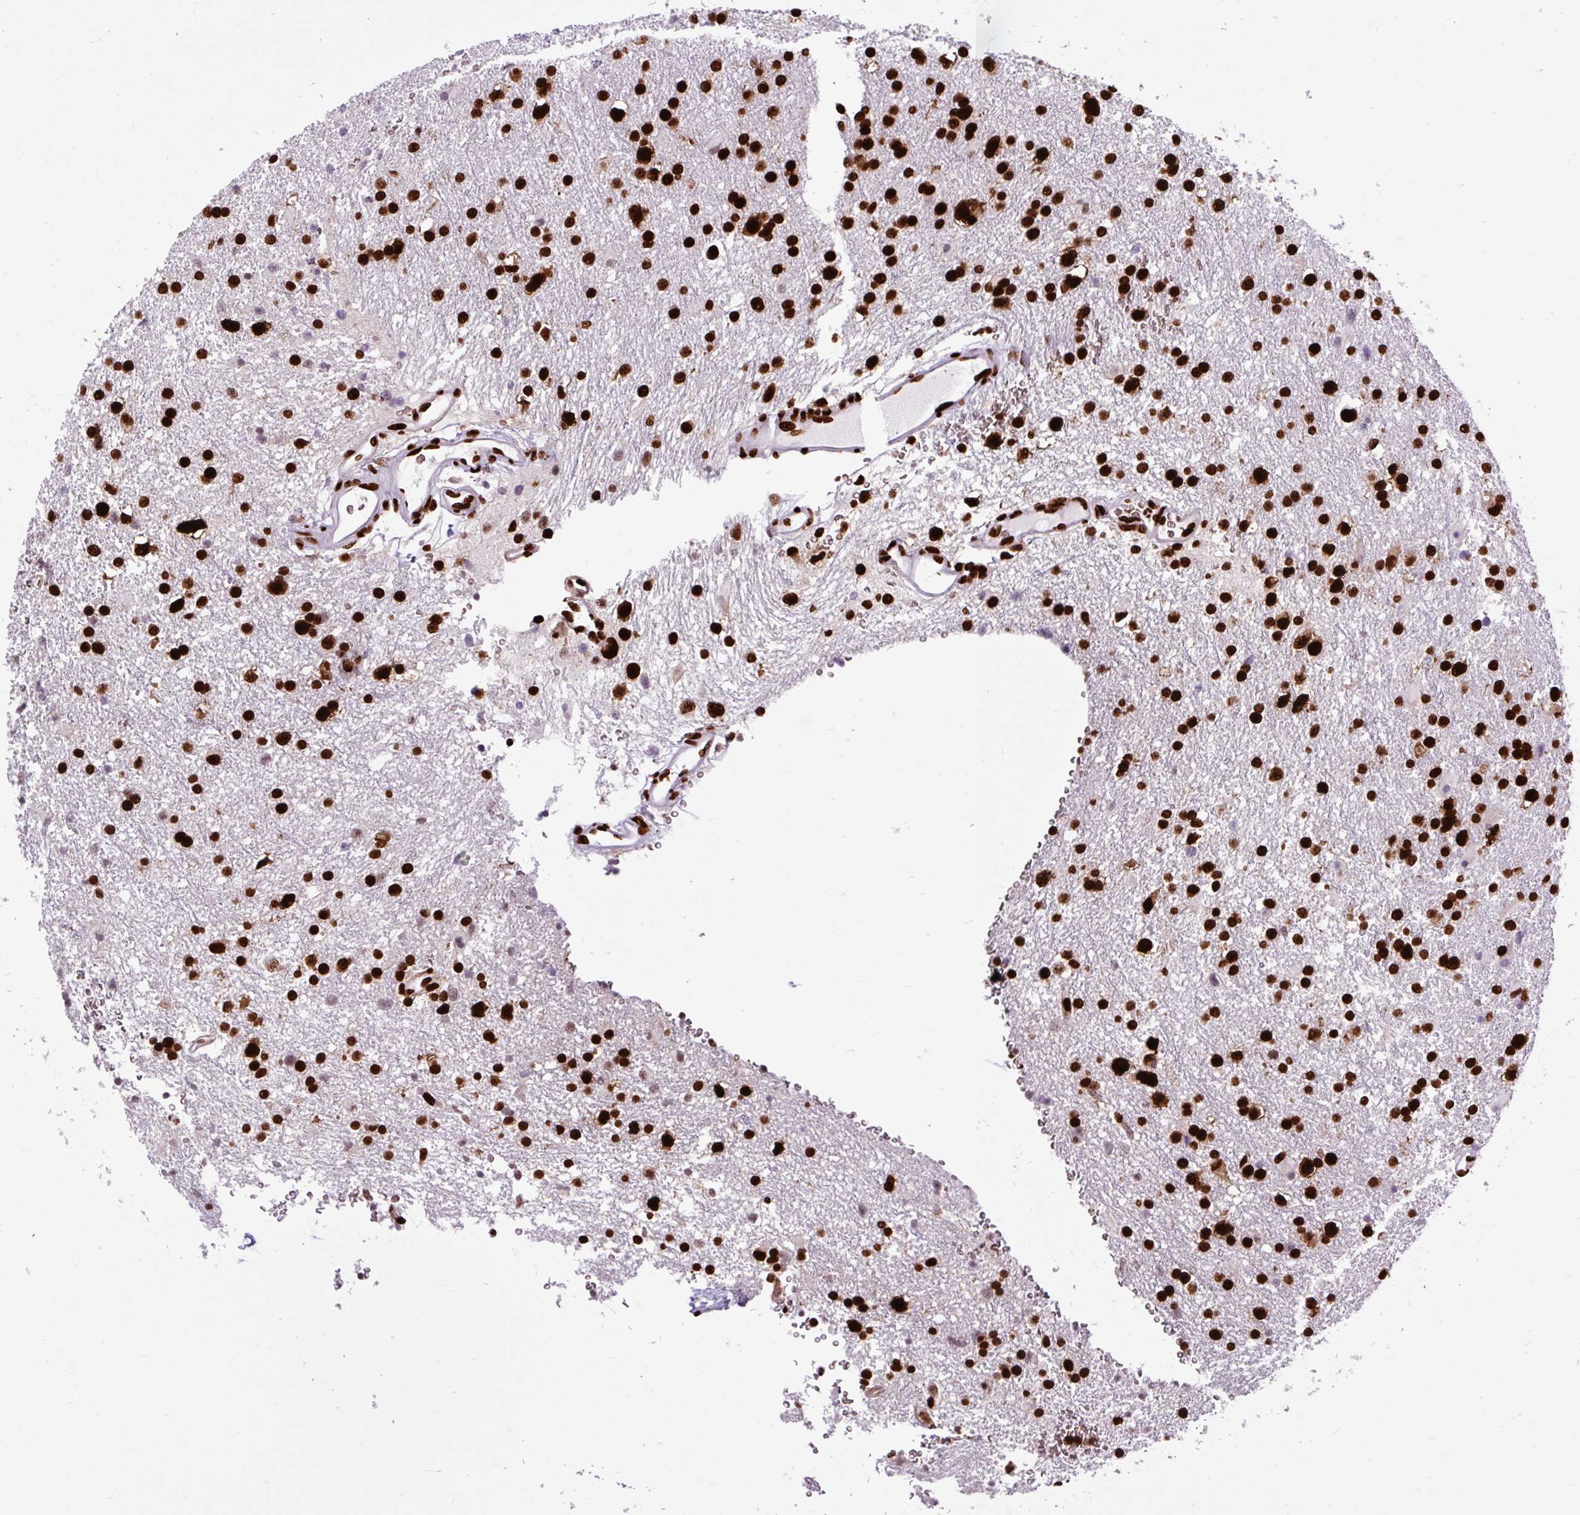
{"staining": {"intensity": "strong", "quantity": ">75%", "location": "nuclear"}, "tissue": "glioma", "cell_type": "Tumor cells", "image_type": "cancer", "snomed": [{"axis": "morphology", "description": "Glioma, malignant, Low grade"}, {"axis": "topography", "description": "Brain"}], "caption": "Protein analysis of malignant low-grade glioma tissue reveals strong nuclear expression in about >75% of tumor cells.", "gene": "FUS", "patient": {"sex": "female", "age": 32}}